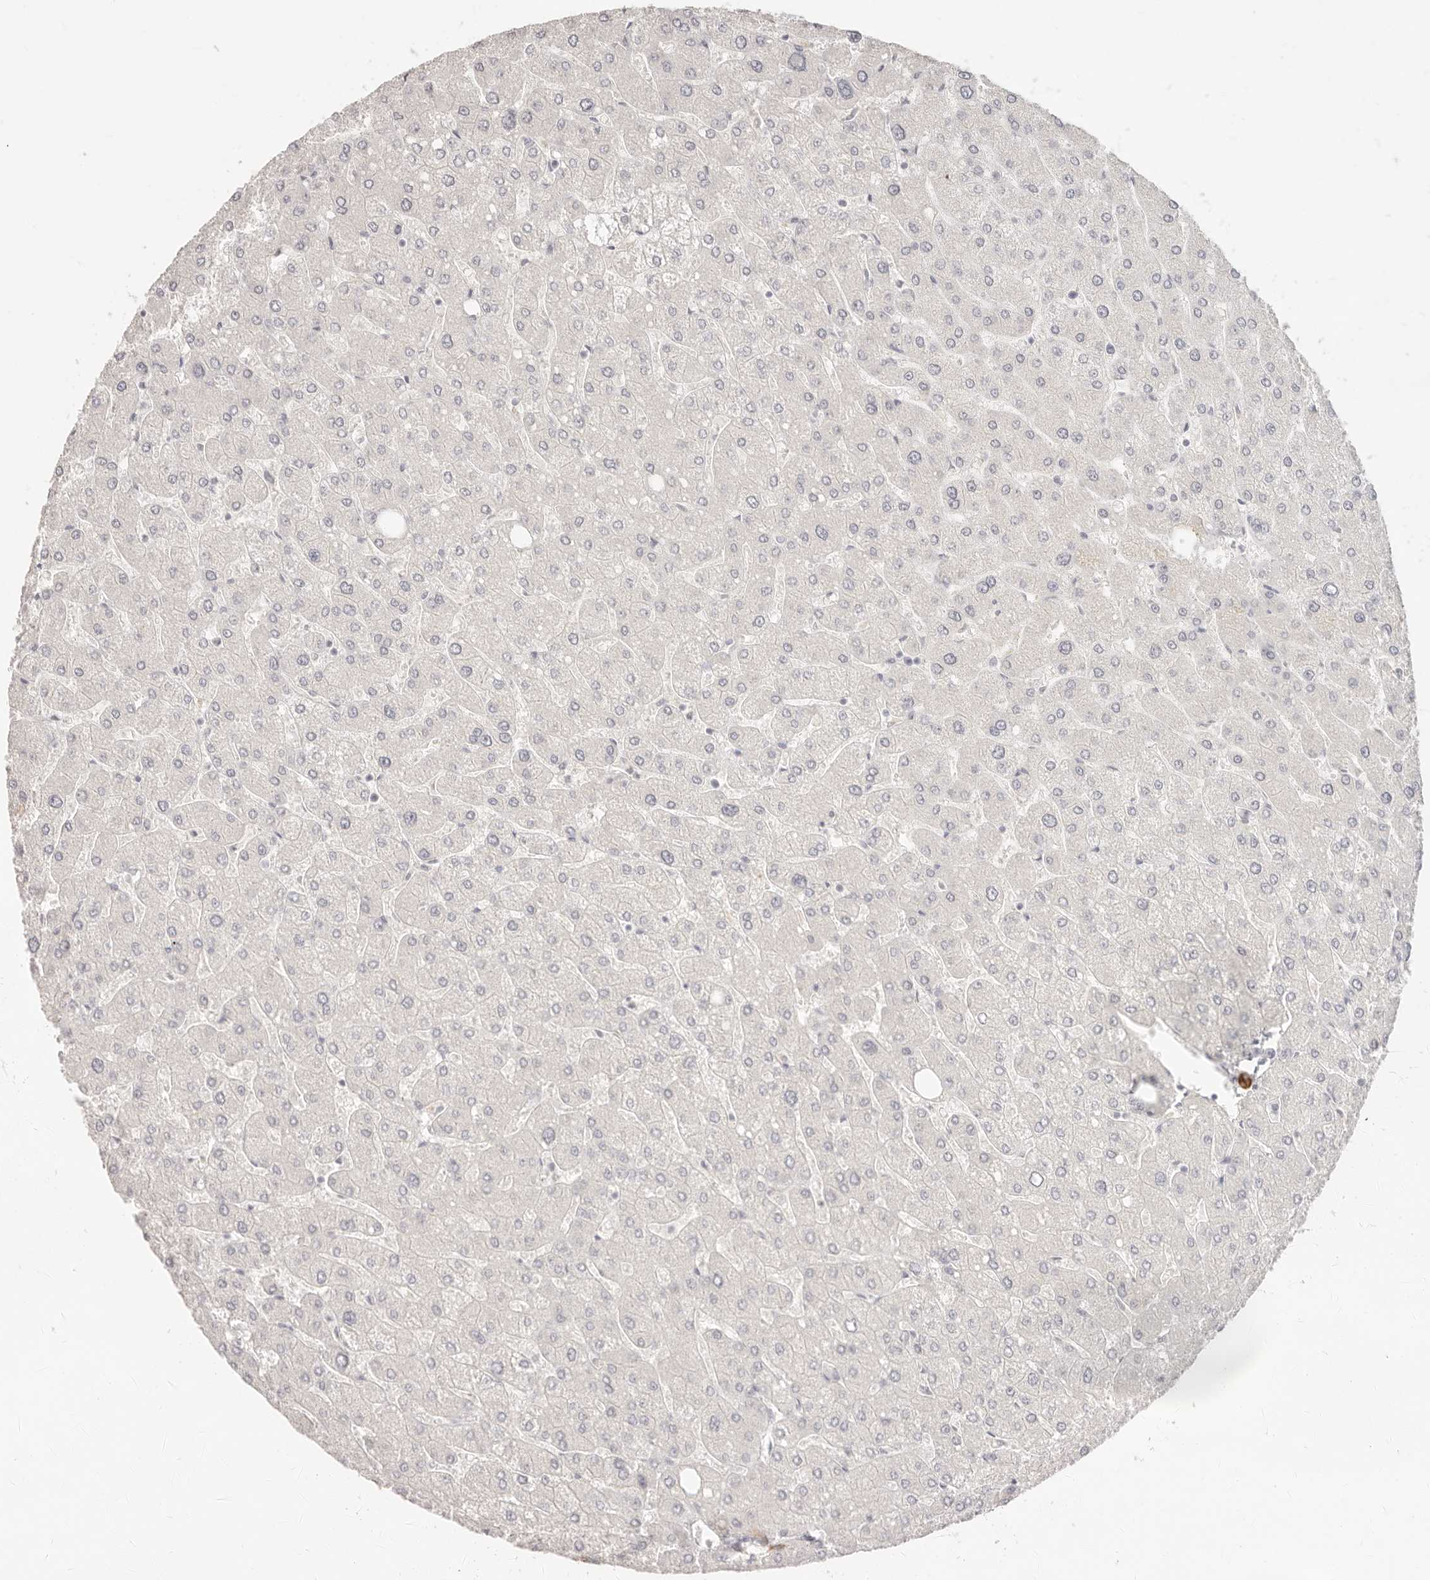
{"staining": {"intensity": "negative", "quantity": "none", "location": "none"}, "tissue": "liver", "cell_type": "Cholangiocytes", "image_type": "normal", "snomed": [{"axis": "morphology", "description": "Normal tissue, NOS"}, {"axis": "topography", "description": "Liver"}], "caption": "This is an IHC micrograph of benign human liver. There is no positivity in cholangiocytes.", "gene": "EPCAM", "patient": {"sex": "male", "age": 55}}